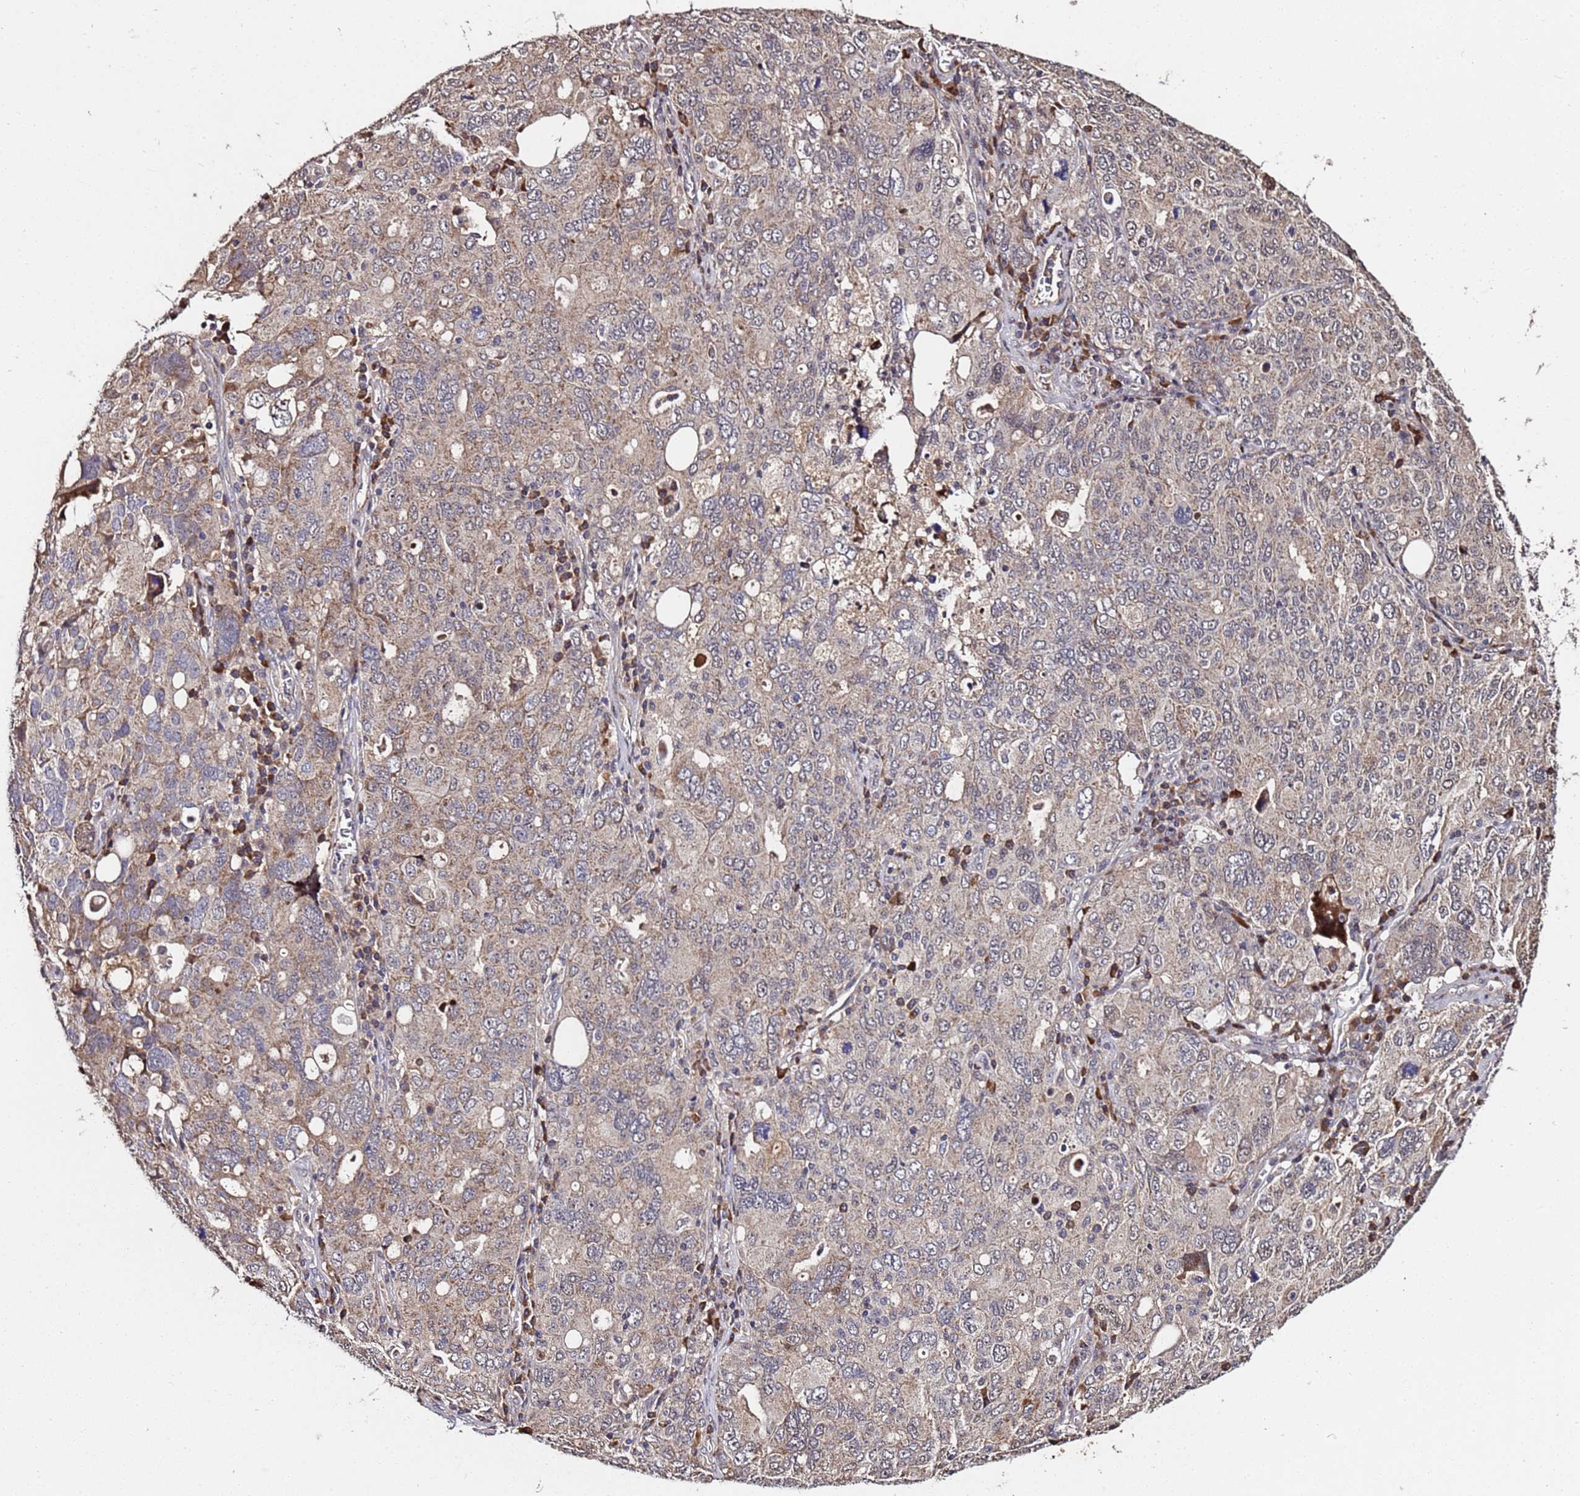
{"staining": {"intensity": "weak", "quantity": ">75%", "location": "cytoplasmic/membranous"}, "tissue": "ovarian cancer", "cell_type": "Tumor cells", "image_type": "cancer", "snomed": [{"axis": "morphology", "description": "Carcinoma, endometroid"}, {"axis": "topography", "description": "Ovary"}], "caption": "IHC staining of ovarian cancer, which exhibits low levels of weak cytoplasmic/membranous expression in approximately >75% of tumor cells indicating weak cytoplasmic/membranous protein staining. The staining was performed using DAB (3,3'-diaminobenzidine) (brown) for protein detection and nuclei were counterstained in hematoxylin (blue).", "gene": "WNK4", "patient": {"sex": "female", "age": 62}}